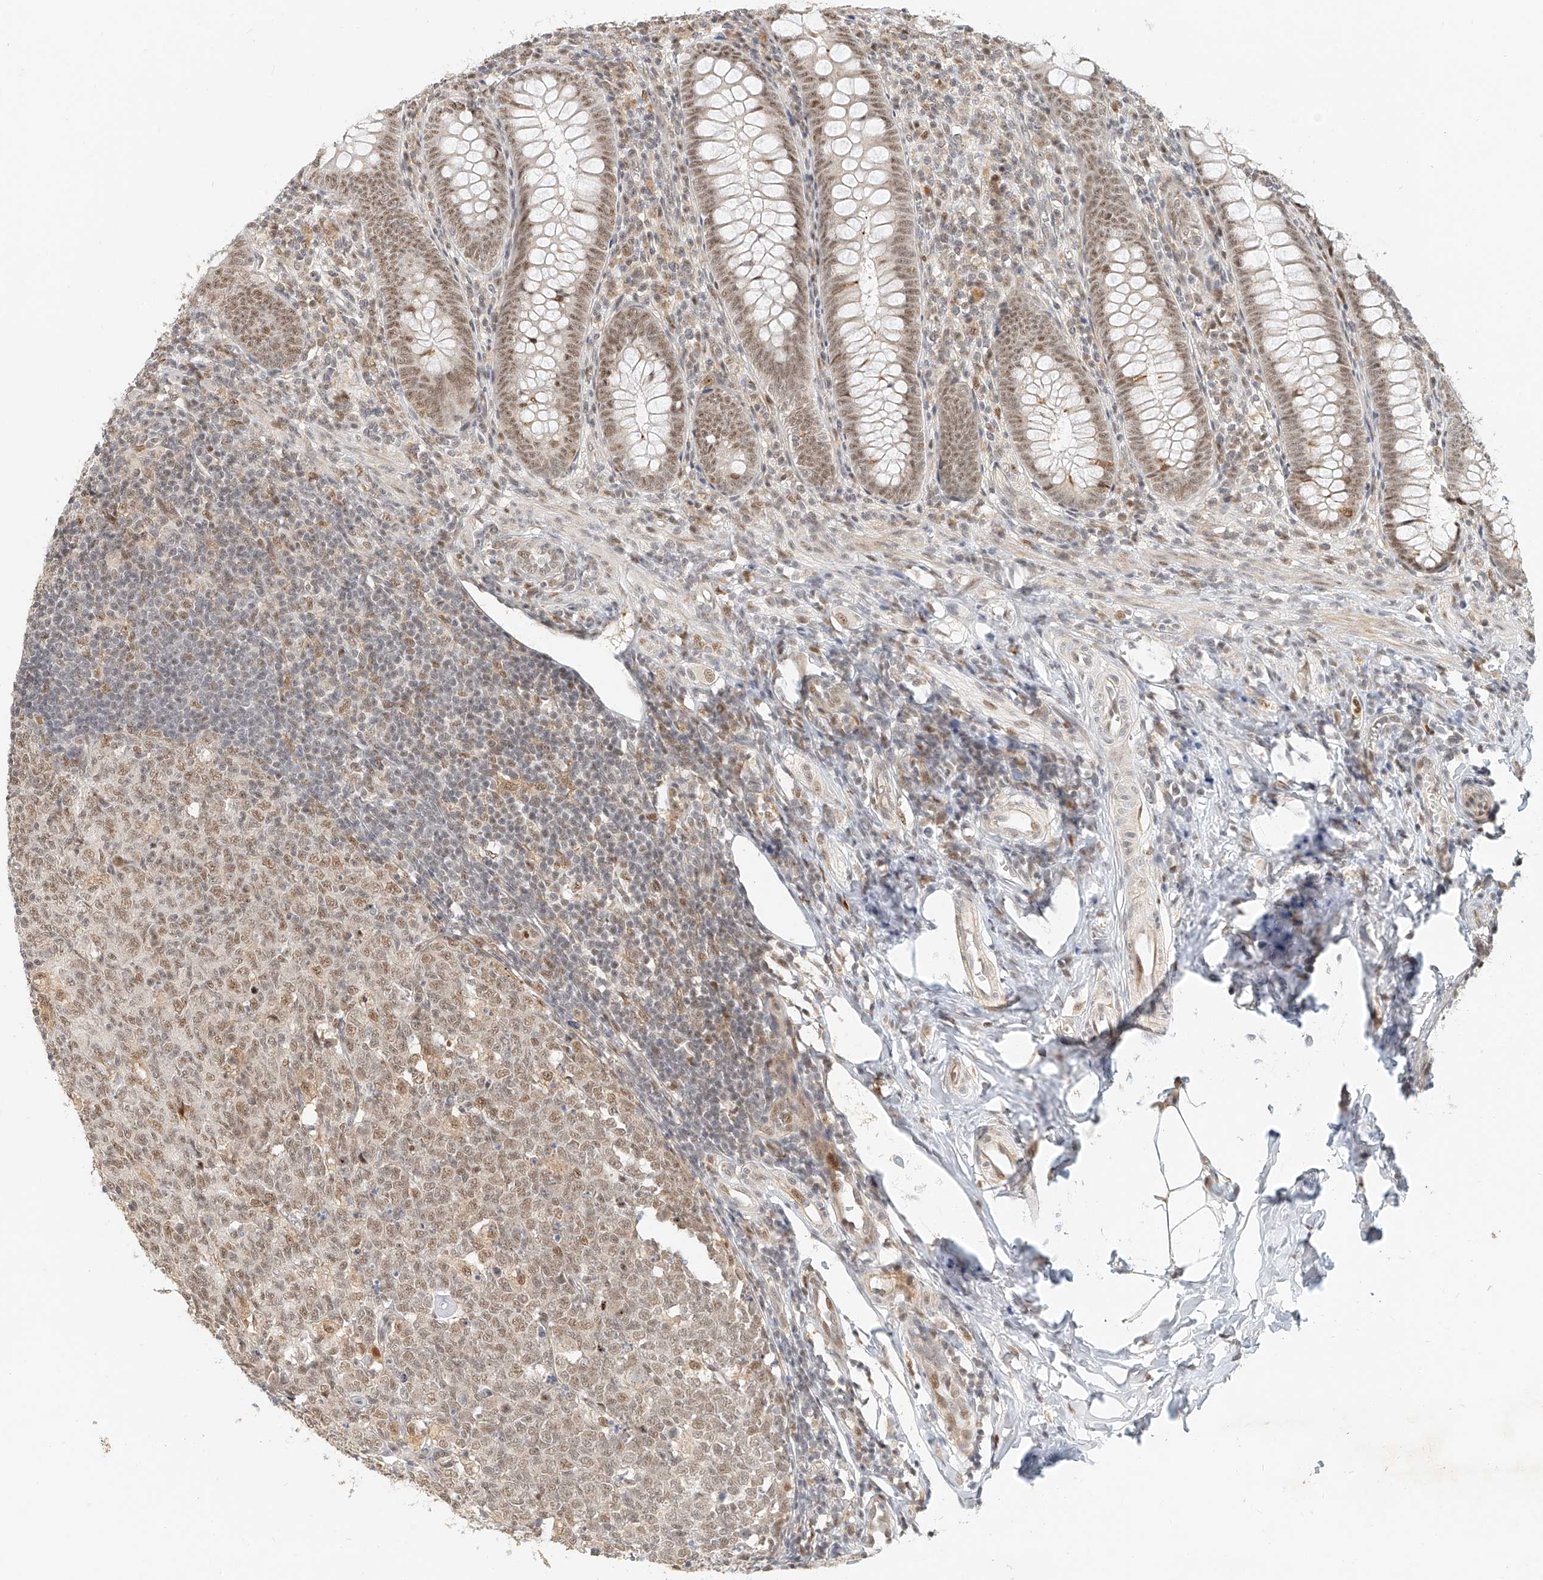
{"staining": {"intensity": "moderate", "quantity": ">75%", "location": "nuclear"}, "tissue": "appendix", "cell_type": "Glandular cells", "image_type": "normal", "snomed": [{"axis": "morphology", "description": "Normal tissue, NOS"}, {"axis": "topography", "description": "Appendix"}], "caption": "There is medium levels of moderate nuclear positivity in glandular cells of normal appendix, as demonstrated by immunohistochemical staining (brown color).", "gene": "CXorf58", "patient": {"sex": "male", "age": 14}}